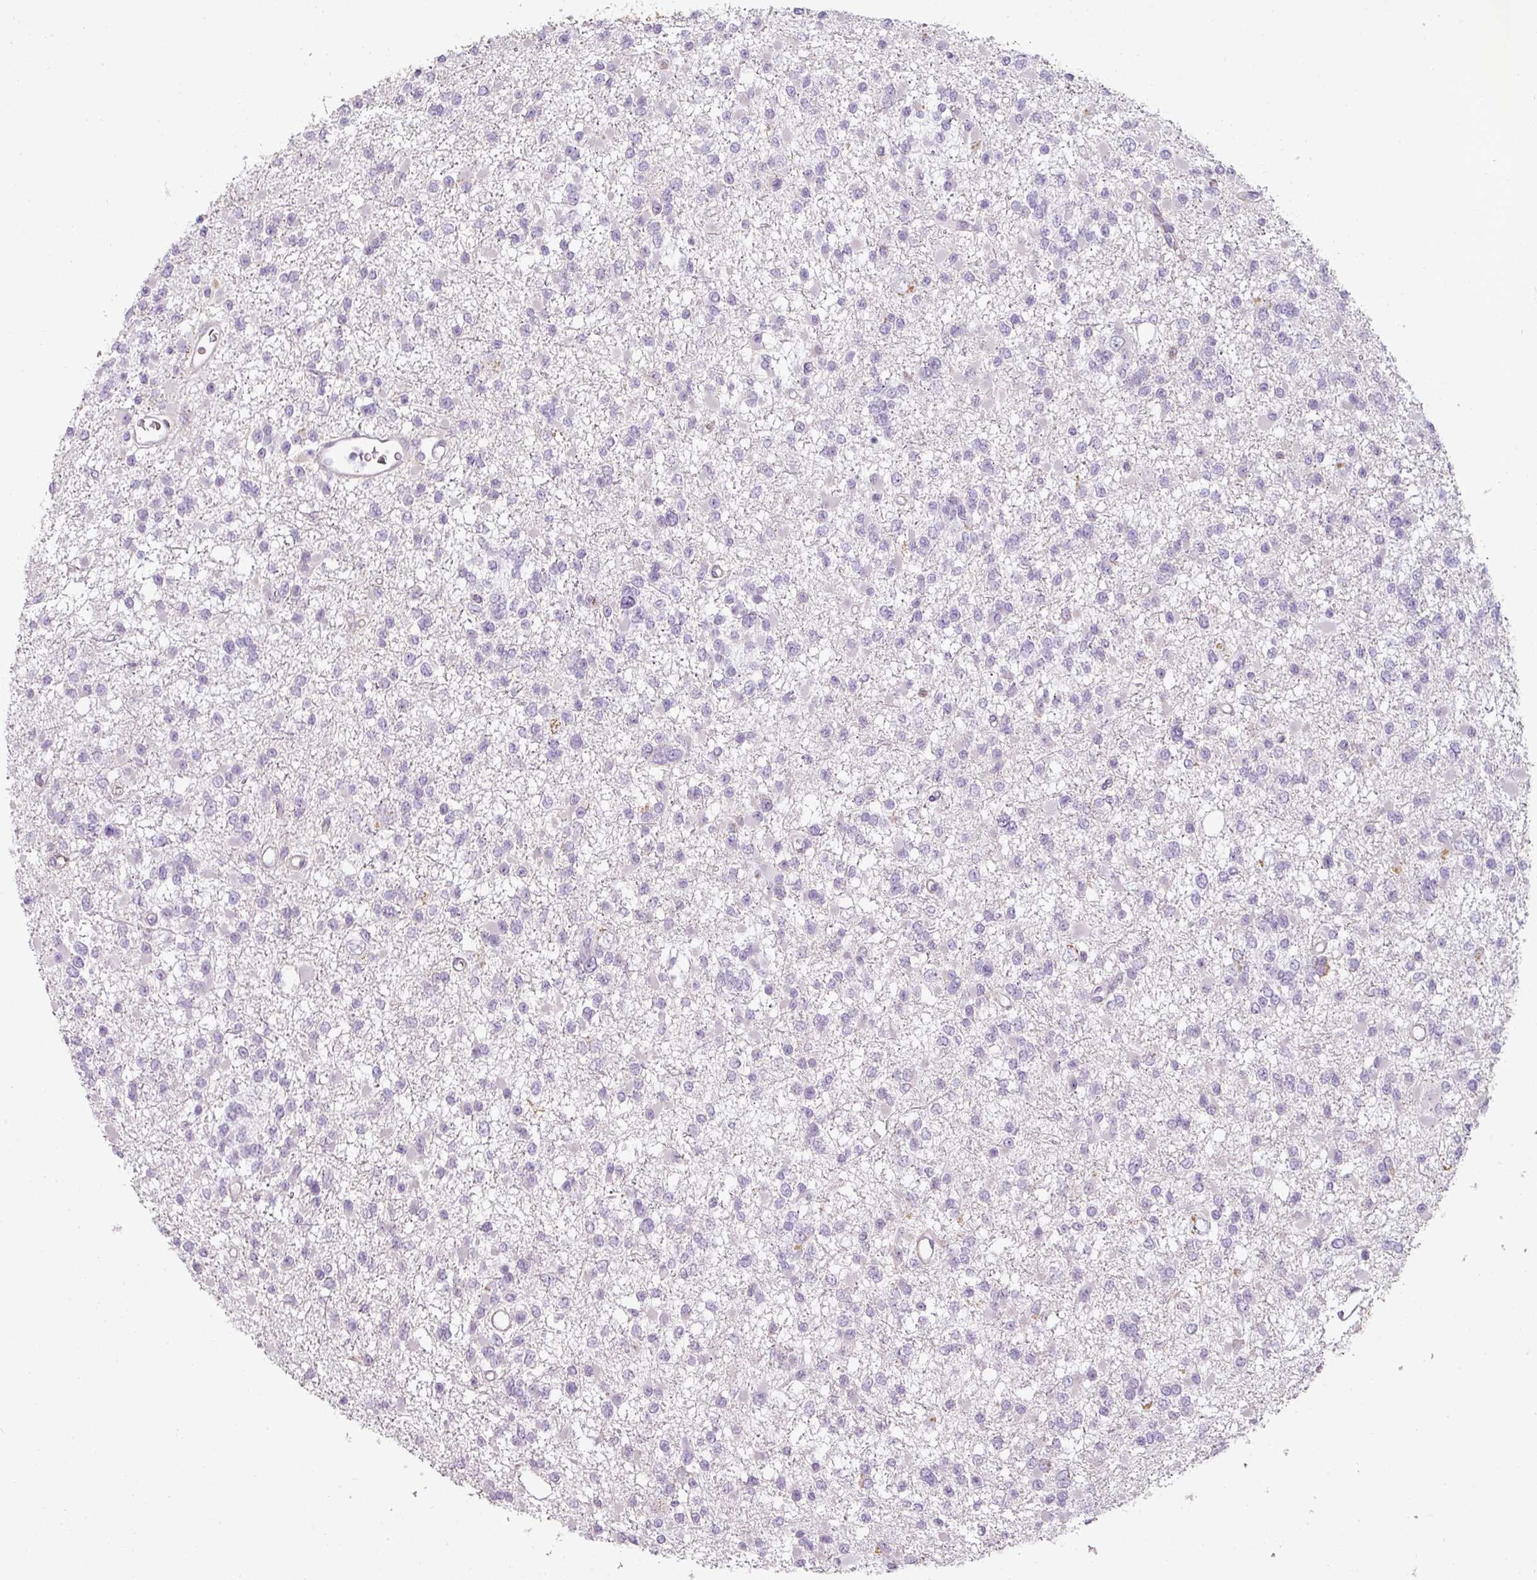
{"staining": {"intensity": "negative", "quantity": "none", "location": "none"}, "tissue": "glioma", "cell_type": "Tumor cells", "image_type": "cancer", "snomed": [{"axis": "morphology", "description": "Glioma, malignant, Low grade"}, {"axis": "topography", "description": "Brain"}], "caption": "Tumor cells are negative for protein expression in human glioma.", "gene": "ASB1", "patient": {"sex": "female", "age": 22}}